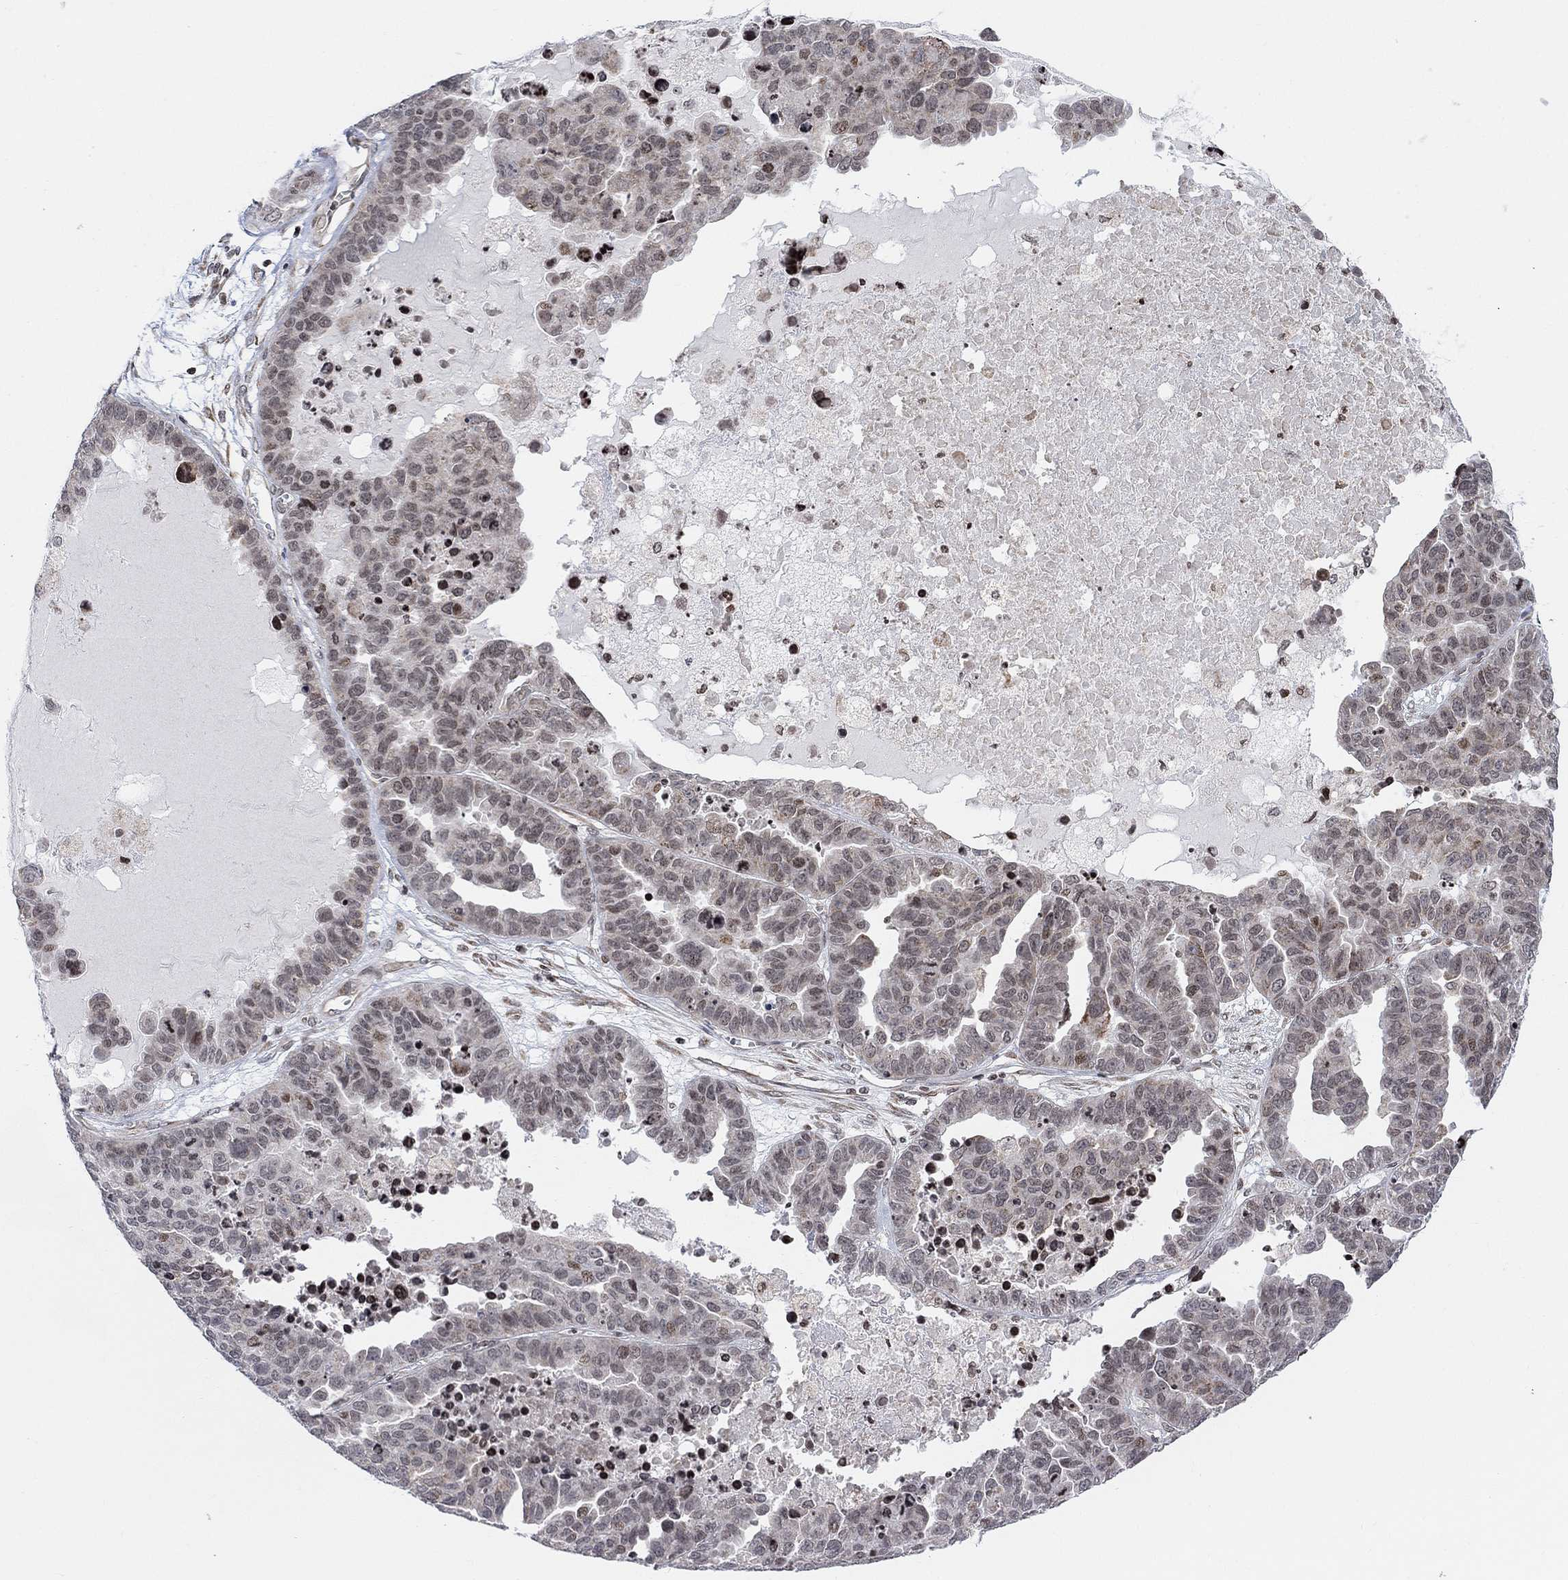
{"staining": {"intensity": "moderate", "quantity": "<25%", "location": "nuclear"}, "tissue": "ovarian cancer", "cell_type": "Tumor cells", "image_type": "cancer", "snomed": [{"axis": "morphology", "description": "Cystadenocarcinoma, serous, NOS"}, {"axis": "topography", "description": "Ovary"}], "caption": "This histopathology image exhibits ovarian cancer stained with IHC to label a protein in brown. The nuclear of tumor cells show moderate positivity for the protein. Nuclei are counter-stained blue.", "gene": "ABHD14A", "patient": {"sex": "female", "age": 87}}